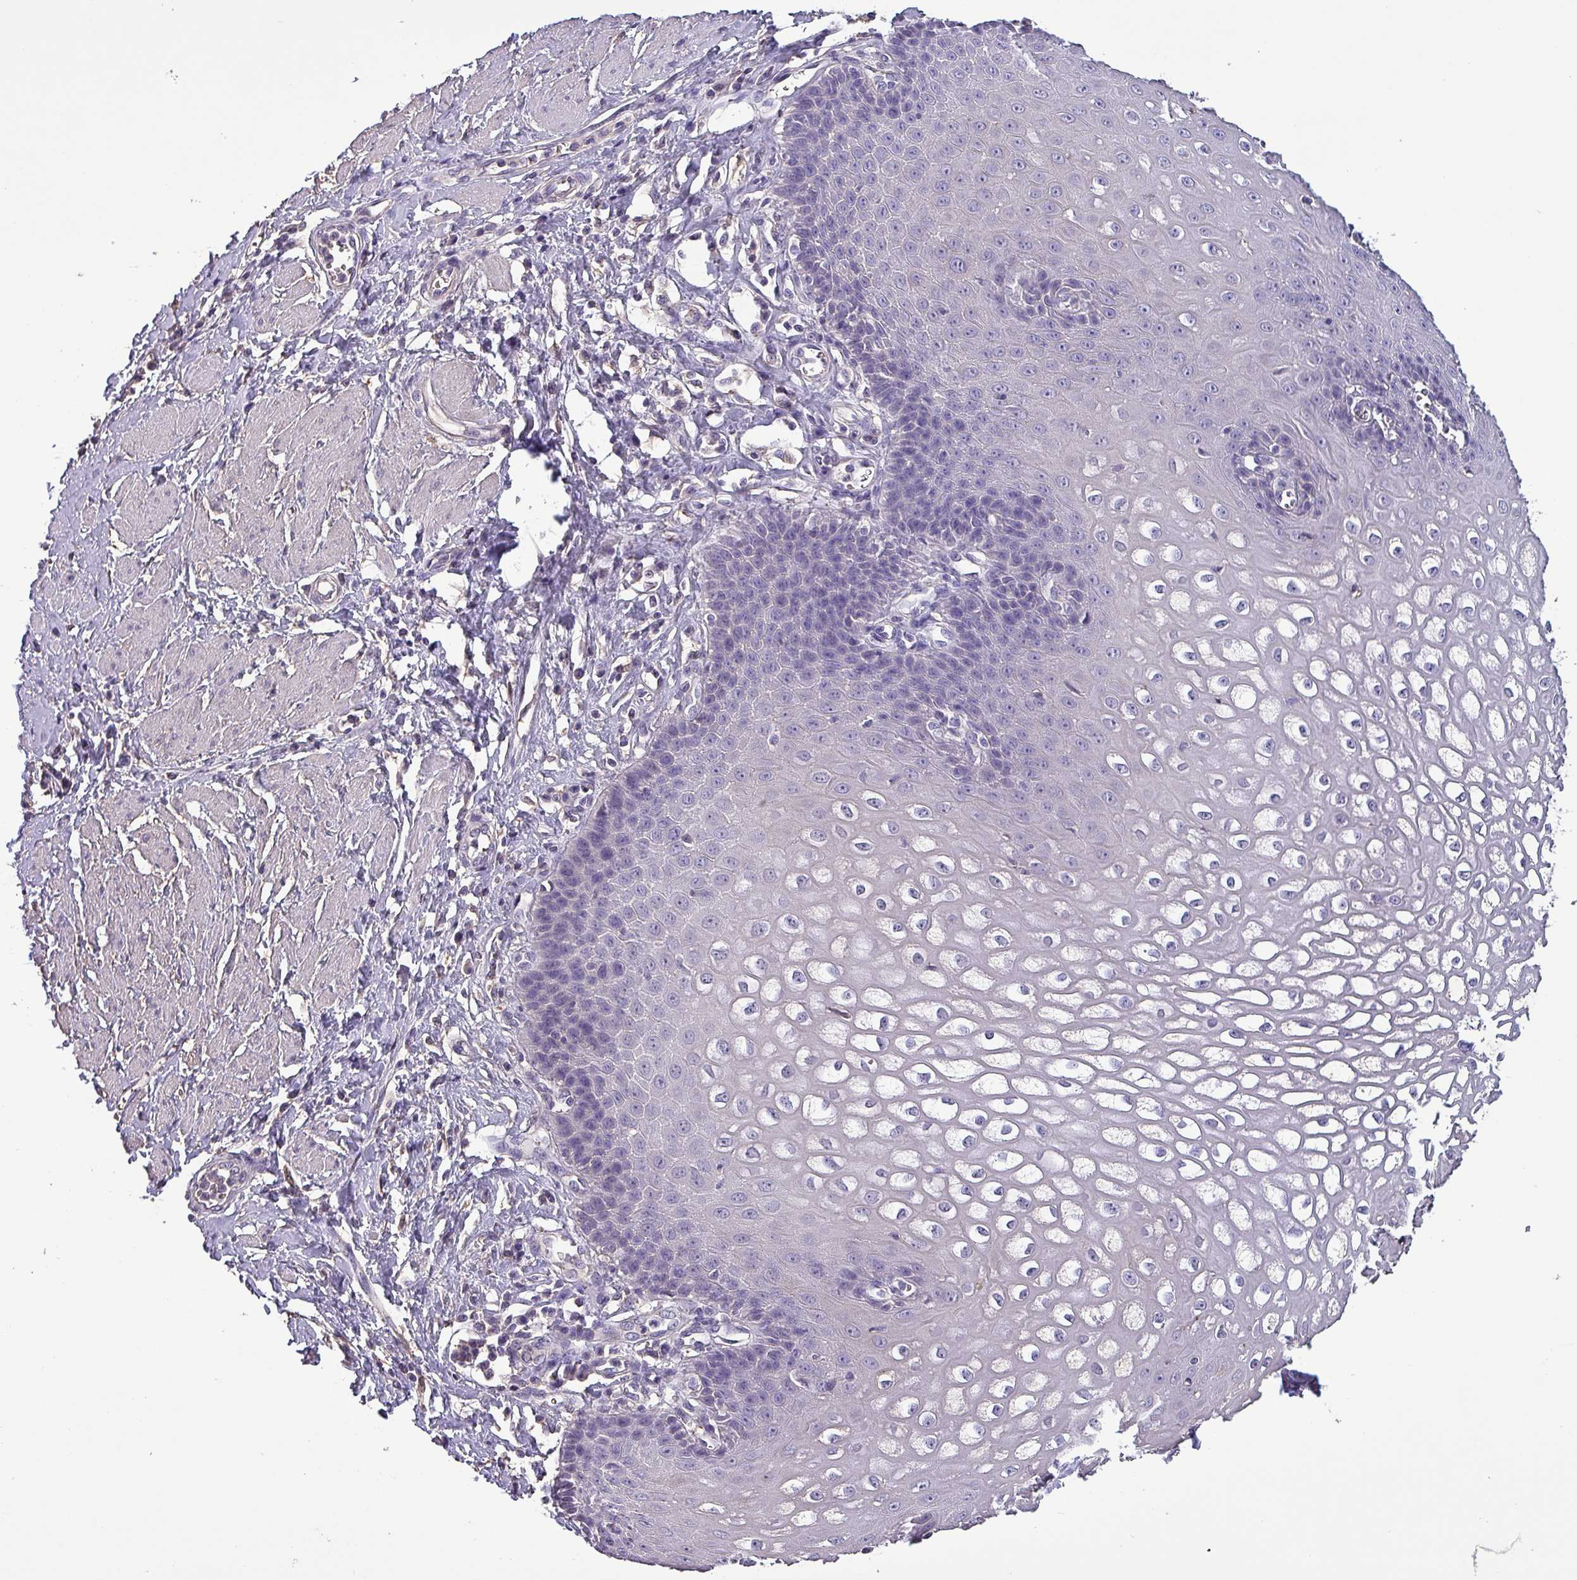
{"staining": {"intensity": "negative", "quantity": "none", "location": "none"}, "tissue": "esophagus", "cell_type": "Squamous epithelial cells", "image_type": "normal", "snomed": [{"axis": "morphology", "description": "Normal tissue, NOS"}, {"axis": "topography", "description": "Esophagus"}], "caption": "Normal esophagus was stained to show a protein in brown. There is no significant expression in squamous epithelial cells. (Brightfield microscopy of DAB (3,3'-diaminobenzidine) immunohistochemistry at high magnification).", "gene": "HTRA4", "patient": {"sex": "male", "age": 67}}